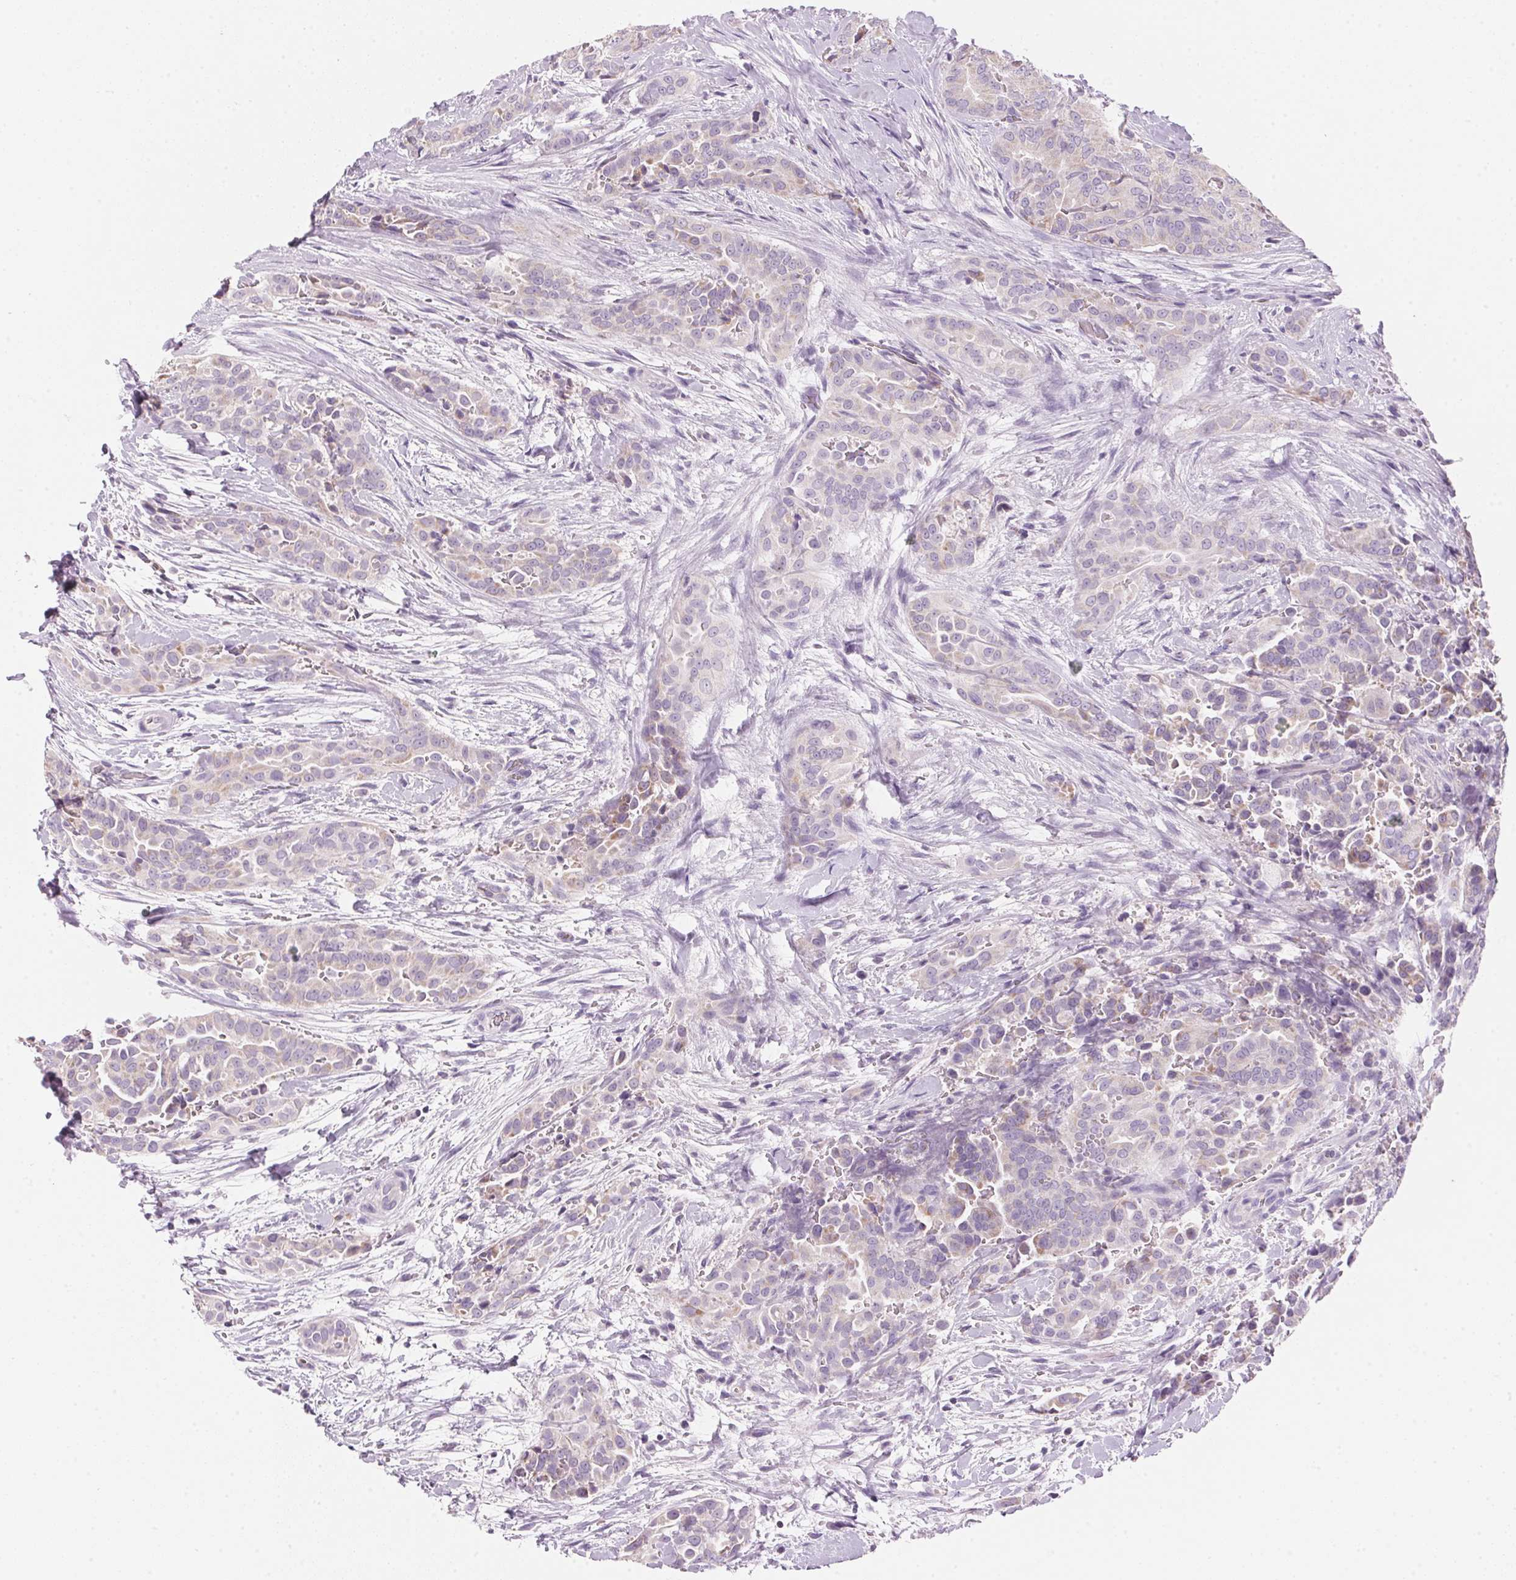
{"staining": {"intensity": "negative", "quantity": "none", "location": "none"}, "tissue": "thyroid cancer", "cell_type": "Tumor cells", "image_type": "cancer", "snomed": [{"axis": "morphology", "description": "Papillary adenocarcinoma, NOS"}, {"axis": "topography", "description": "Thyroid gland"}], "caption": "This is a histopathology image of IHC staining of thyroid cancer (papillary adenocarcinoma), which shows no expression in tumor cells.", "gene": "CYP11B1", "patient": {"sex": "male", "age": 61}}